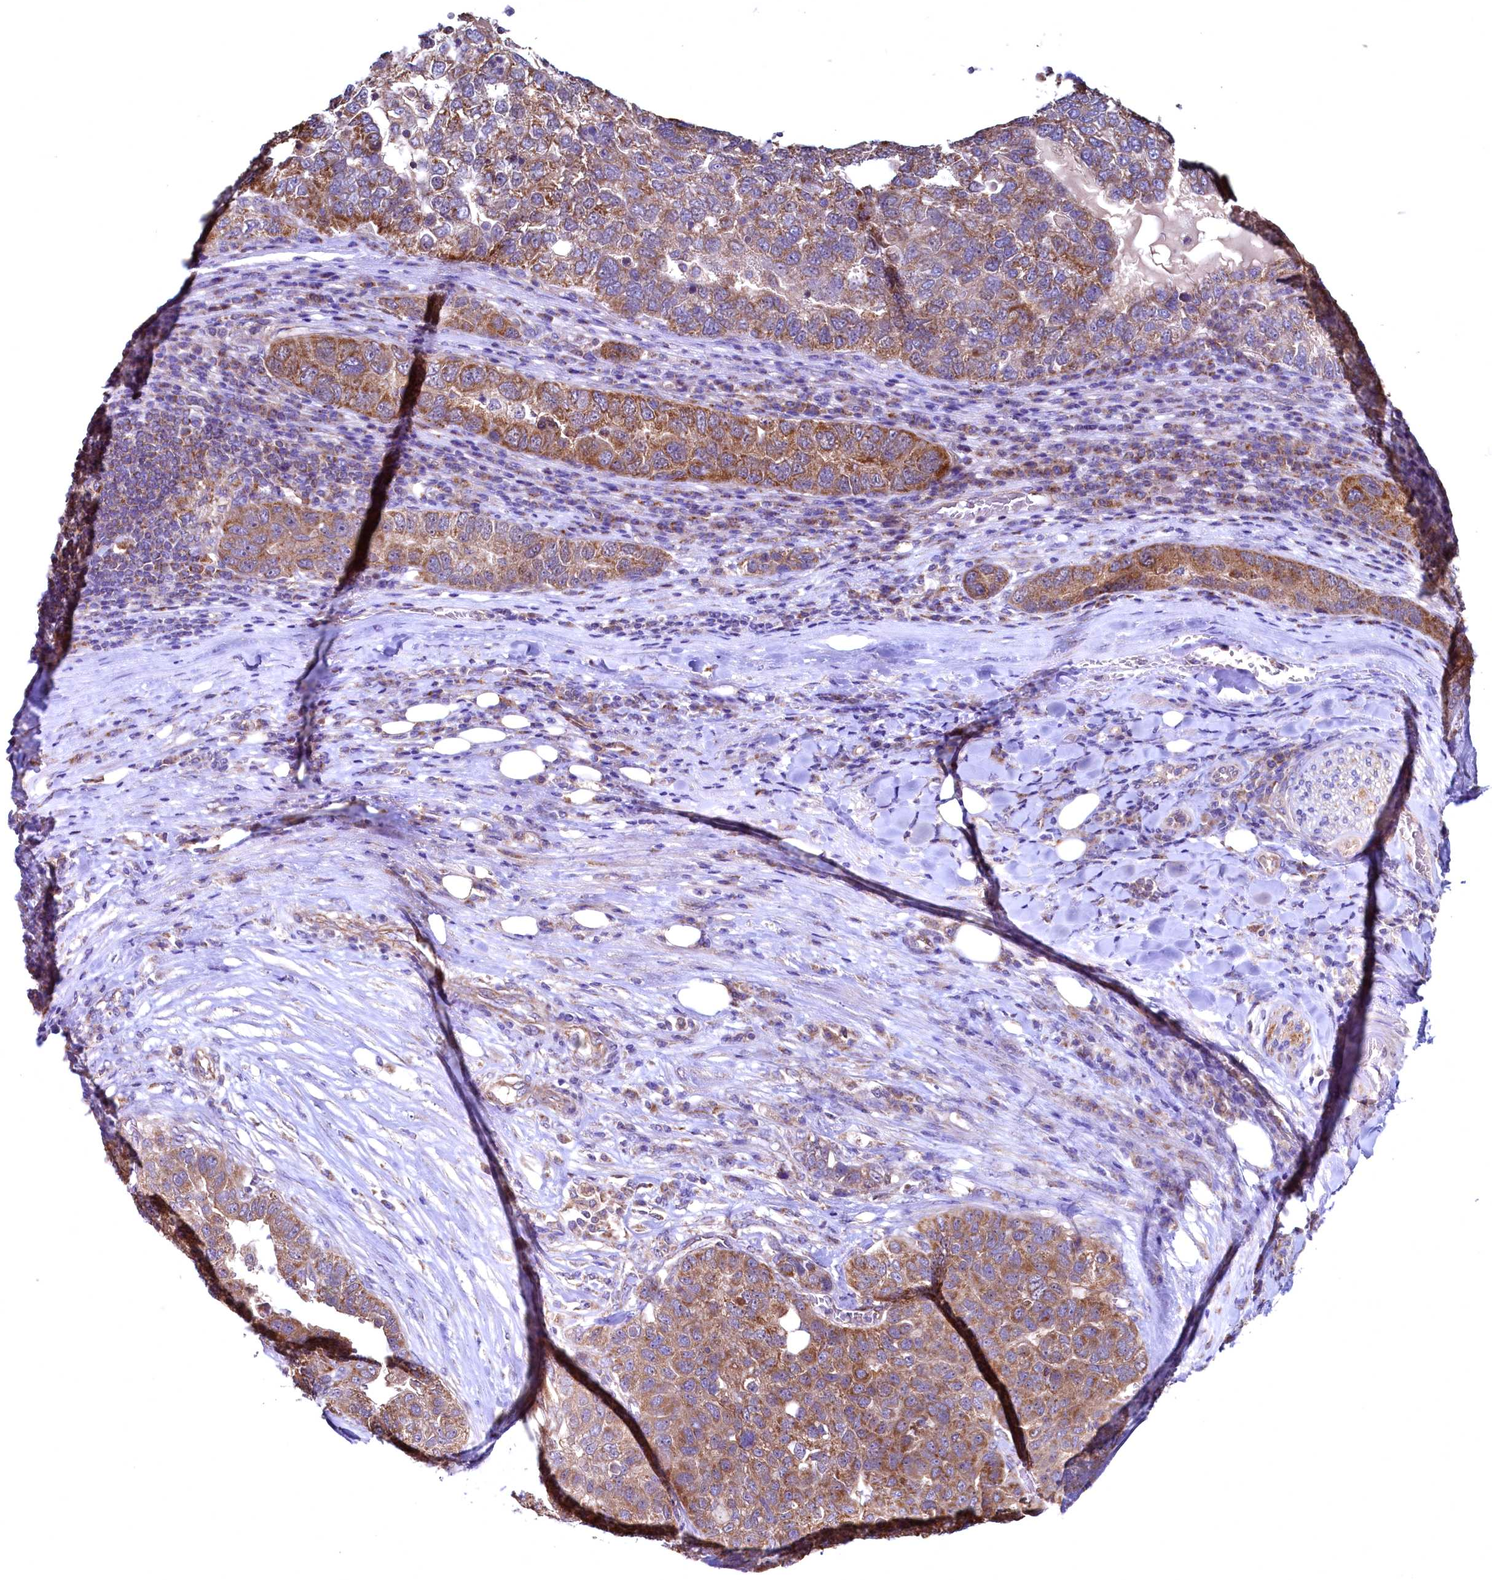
{"staining": {"intensity": "moderate", "quantity": ">75%", "location": "cytoplasmic/membranous"}, "tissue": "pancreatic cancer", "cell_type": "Tumor cells", "image_type": "cancer", "snomed": [{"axis": "morphology", "description": "Adenocarcinoma, NOS"}, {"axis": "topography", "description": "Pancreas"}], "caption": "Tumor cells reveal medium levels of moderate cytoplasmic/membranous staining in approximately >75% of cells in human pancreatic cancer.", "gene": "MRPL57", "patient": {"sex": "female", "age": 61}}